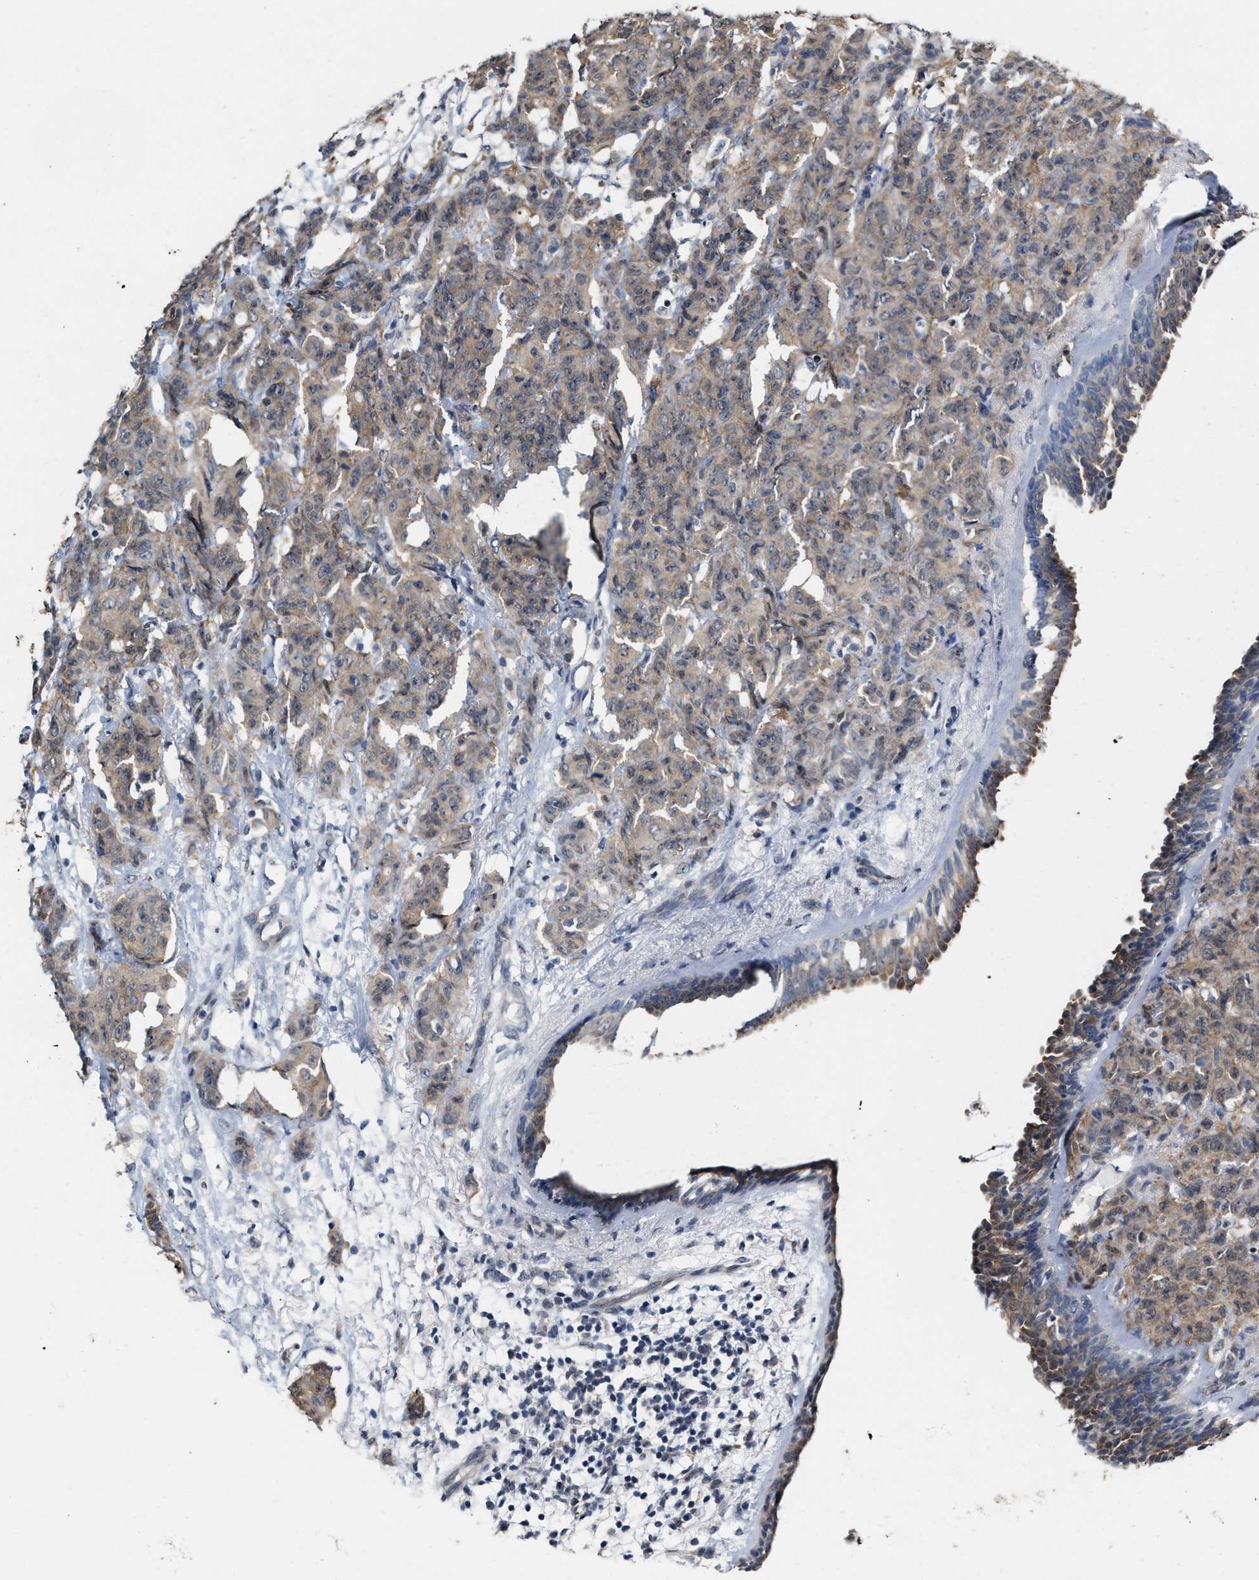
{"staining": {"intensity": "weak", "quantity": ">75%", "location": "cytoplasmic/membranous"}, "tissue": "breast cancer", "cell_type": "Tumor cells", "image_type": "cancer", "snomed": [{"axis": "morphology", "description": "Normal tissue, NOS"}, {"axis": "morphology", "description": "Duct carcinoma"}, {"axis": "topography", "description": "Breast"}], "caption": "Immunohistochemical staining of human breast cancer shows low levels of weak cytoplasmic/membranous positivity in about >75% of tumor cells. (DAB (3,3'-diaminobenzidine) IHC with brightfield microscopy, high magnification).", "gene": "RUVBL1", "patient": {"sex": "female", "age": 40}}